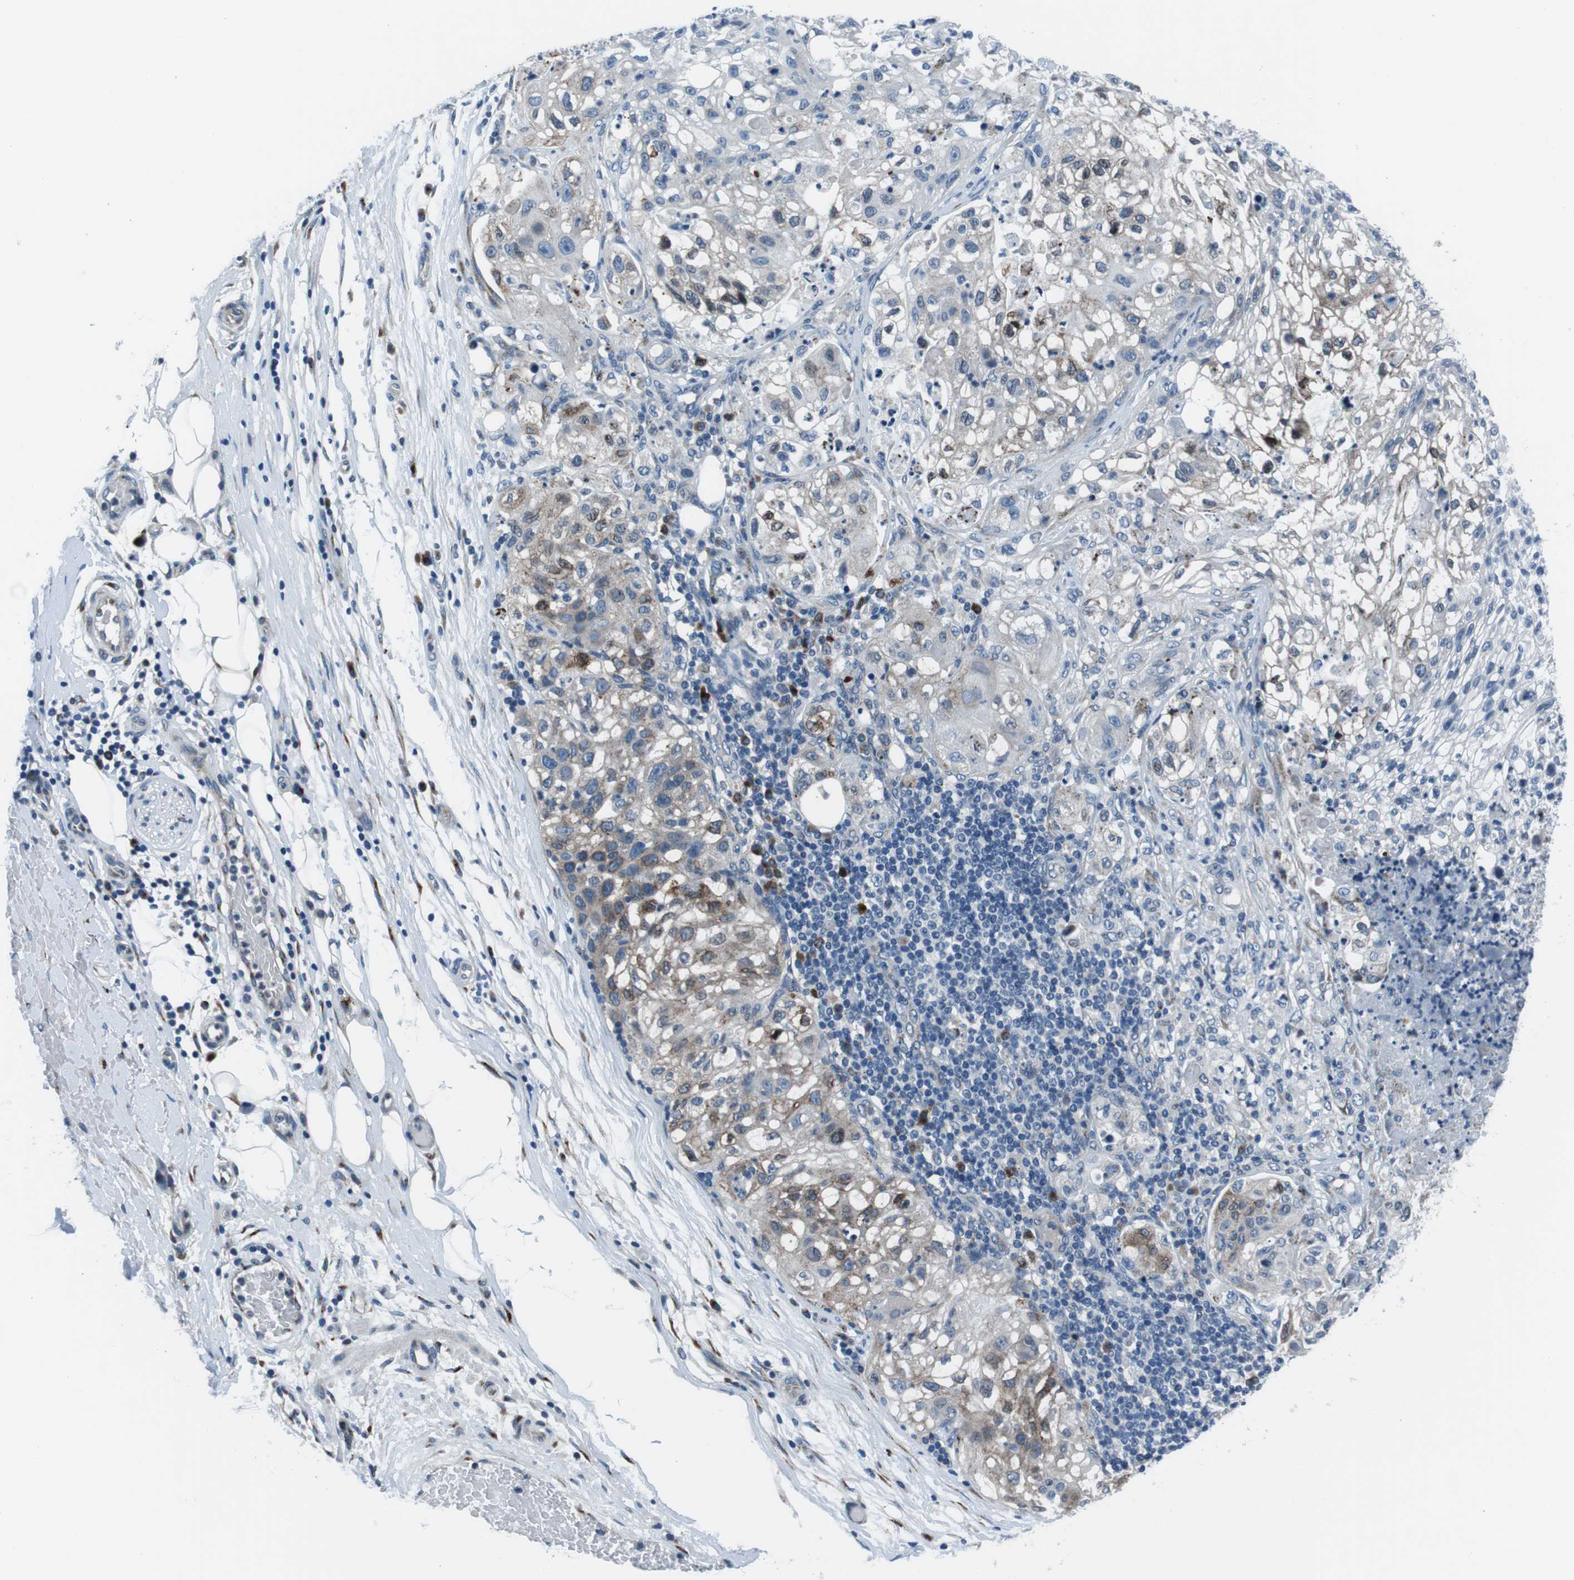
{"staining": {"intensity": "weak", "quantity": "<25%", "location": "cytoplasmic/membranous"}, "tissue": "lung cancer", "cell_type": "Tumor cells", "image_type": "cancer", "snomed": [{"axis": "morphology", "description": "Inflammation, NOS"}, {"axis": "morphology", "description": "Squamous cell carcinoma, NOS"}, {"axis": "topography", "description": "Lymph node"}, {"axis": "topography", "description": "Soft tissue"}, {"axis": "topography", "description": "Lung"}], "caption": "High magnification brightfield microscopy of lung cancer (squamous cell carcinoma) stained with DAB (brown) and counterstained with hematoxylin (blue): tumor cells show no significant staining.", "gene": "NUCB2", "patient": {"sex": "male", "age": 66}}